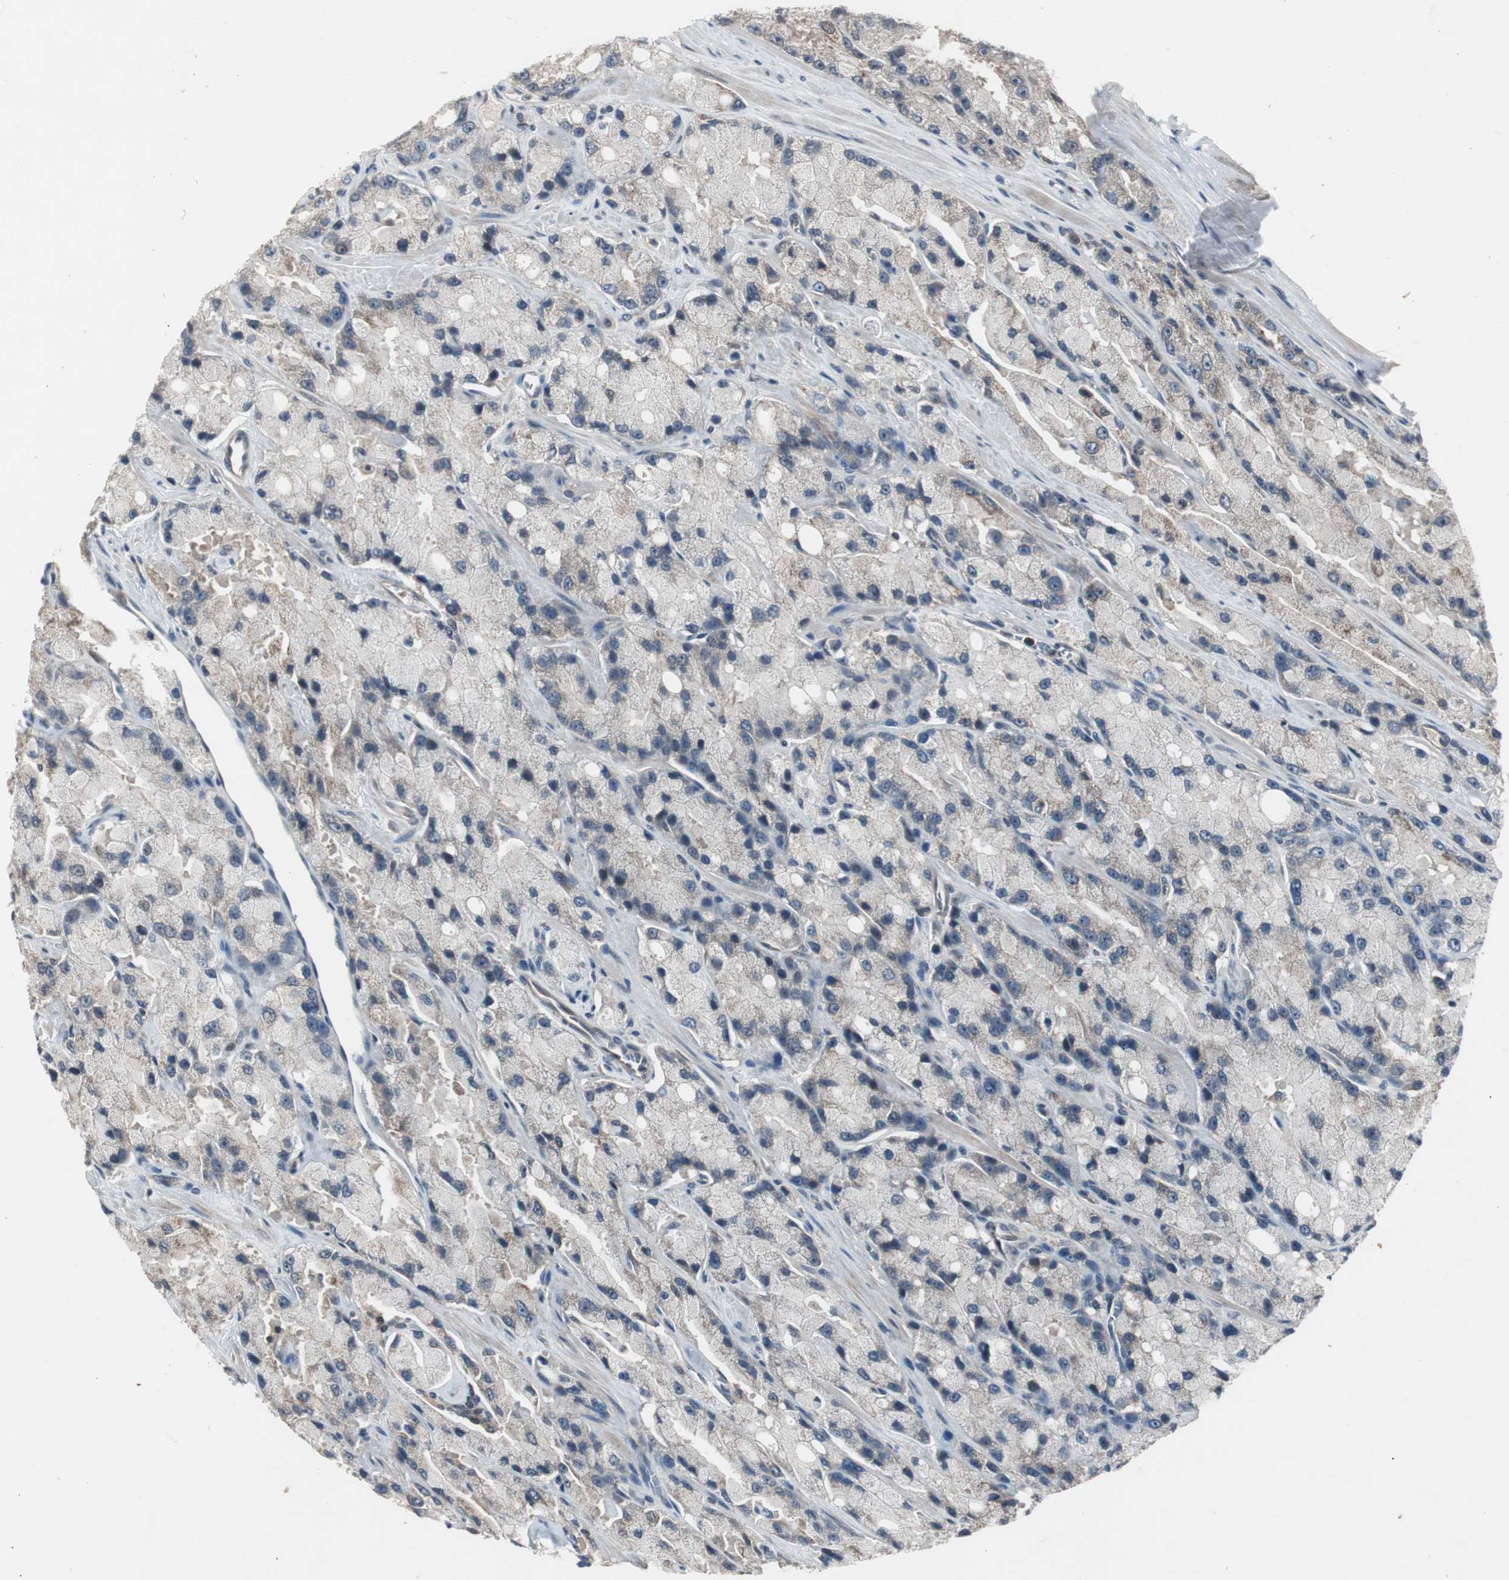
{"staining": {"intensity": "weak", "quantity": "25%-75%", "location": "cytoplasmic/membranous"}, "tissue": "prostate cancer", "cell_type": "Tumor cells", "image_type": "cancer", "snomed": [{"axis": "morphology", "description": "Adenocarcinoma, High grade"}, {"axis": "topography", "description": "Prostate"}], "caption": "DAB (3,3'-diaminobenzidine) immunohistochemical staining of prostate high-grade adenocarcinoma shows weak cytoplasmic/membranous protein positivity in approximately 25%-75% of tumor cells. Immunohistochemistry stains the protein of interest in brown and the nuclei are stained blue.", "gene": "ZMPSTE24", "patient": {"sex": "male", "age": 58}}